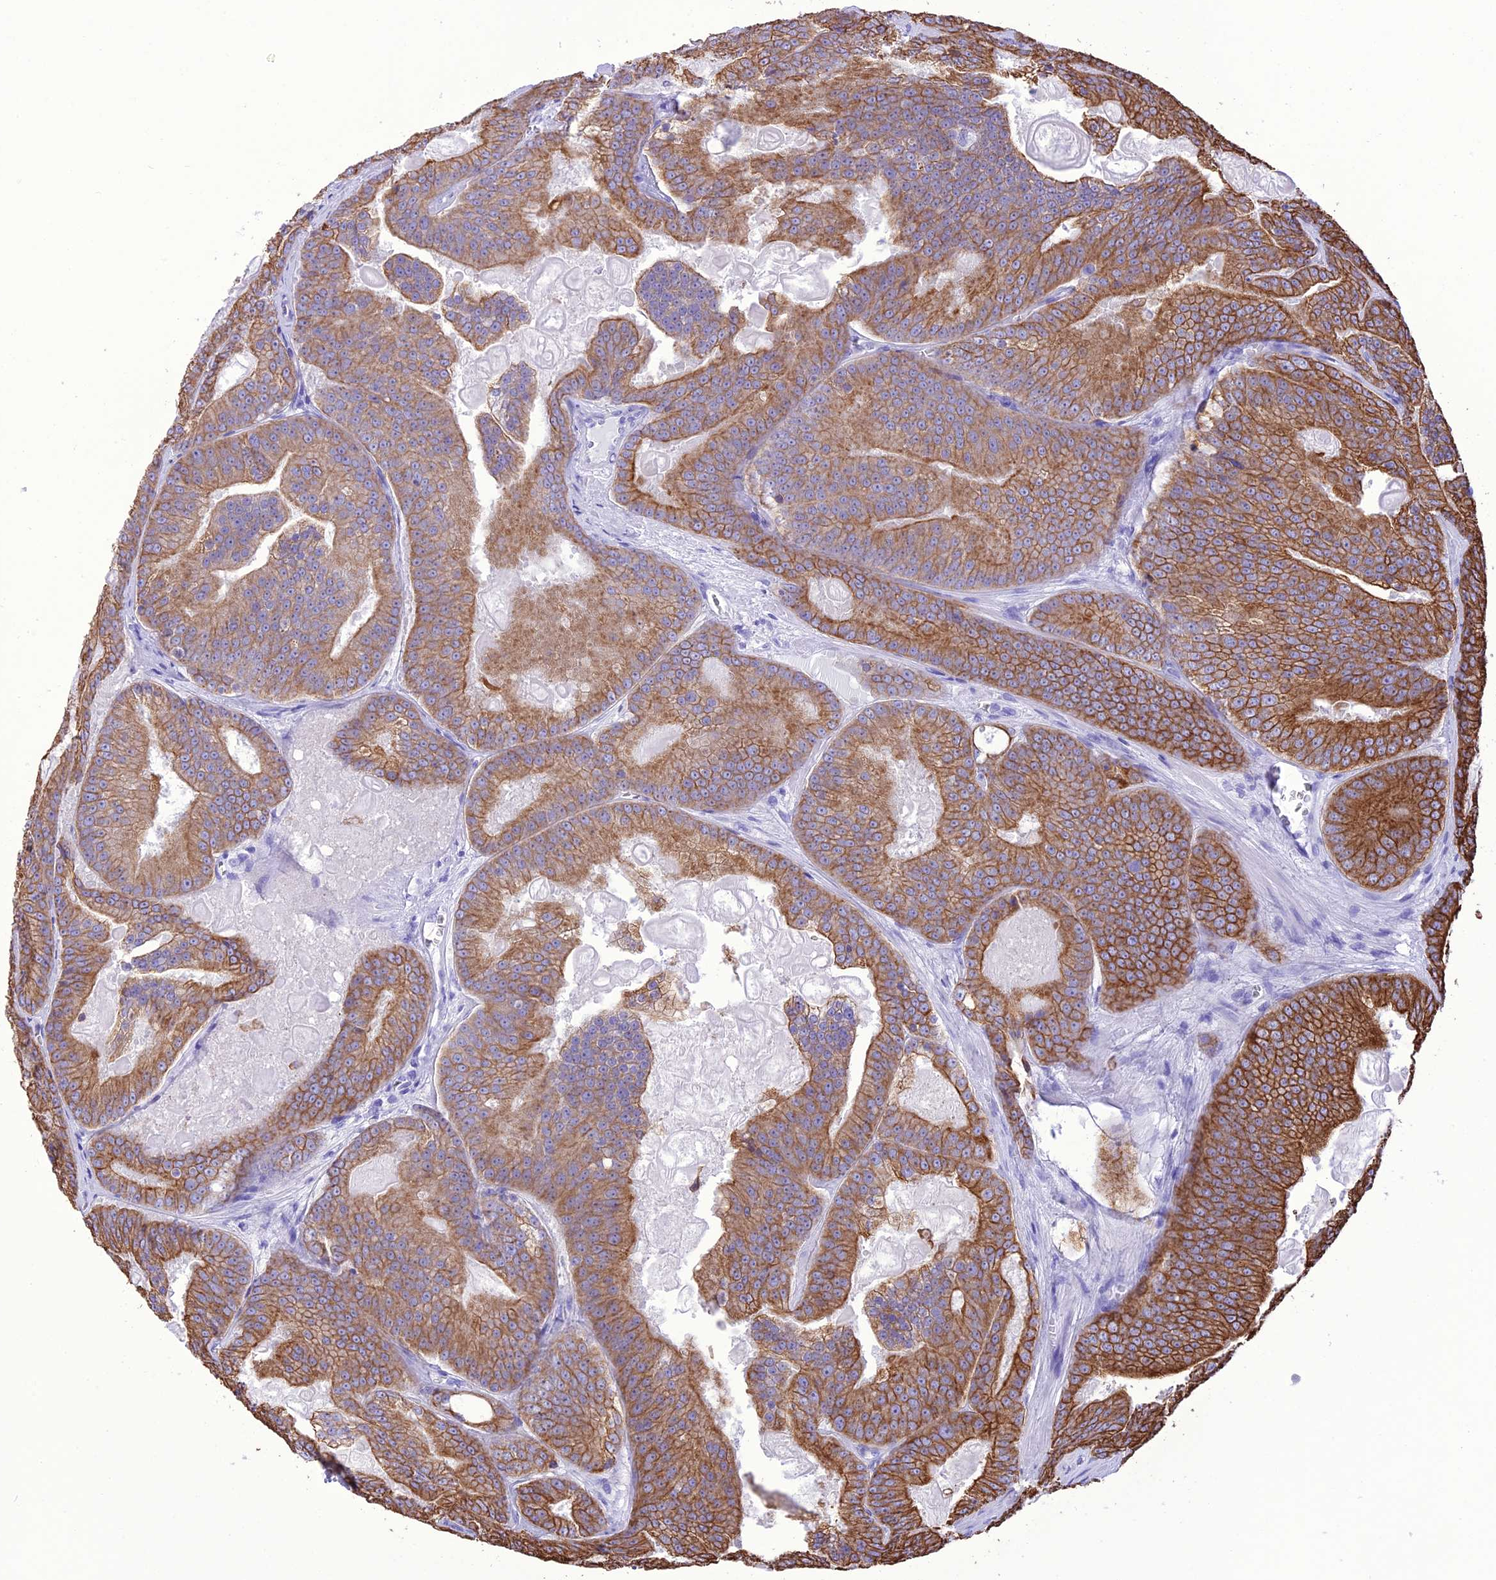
{"staining": {"intensity": "strong", "quantity": ">75%", "location": "cytoplasmic/membranous"}, "tissue": "prostate cancer", "cell_type": "Tumor cells", "image_type": "cancer", "snomed": [{"axis": "morphology", "description": "Adenocarcinoma, High grade"}, {"axis": "topography", "description": "Prostate"}], "caption": "Strong cytoplasmic/membranous protein expression is identified in about >75% of tumor cells in prostate high-grade adenocarcinoma. Immunohistochemistry stains the protein in brown and the nuclei are stained blue.", "gene": "VPS52", "patient": {"sex": "male", "age": 61}}